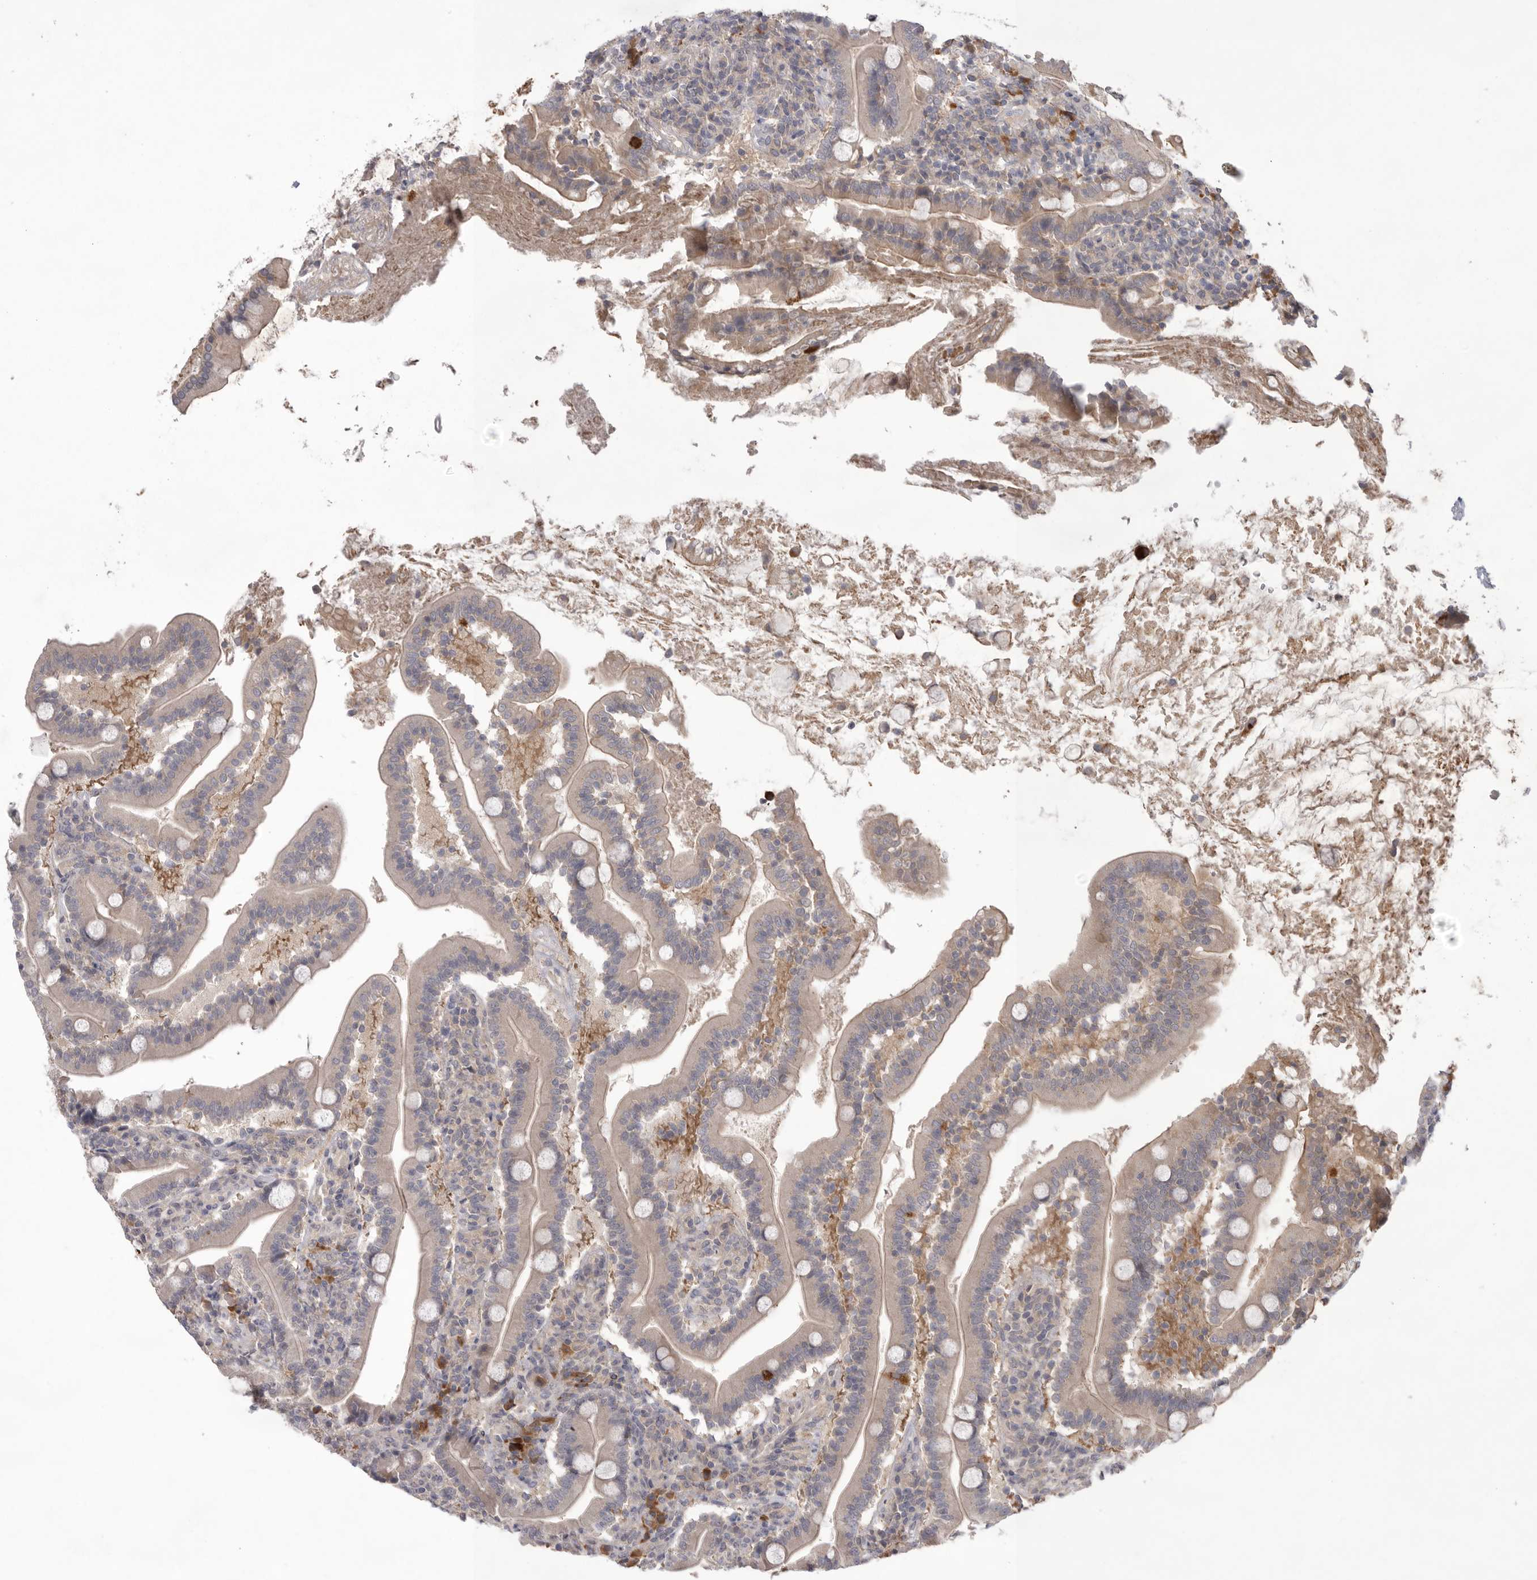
{"staining": {"intensity": "weak", "quantity": ">75%", "location": "cytoplasmic/membranous"}, "tissue": "duodenum", "cell_type": "Glandular cells", "image_type": "normal", "snomed": [{"axis": "morphology", "description": "Normal tissue, NOS"}, {"axis": "topography", "description": "Duodenum"}], "caption": "Brown immunohistochemical staining in normal duodenum exhibits weak cytoplasmic/membranous staining in about >75% of glandular cells. (IHC, brightfield microscopy, high magnification).", "gene": "NRCAM", "patient": {"sex": "male", "age": 35}}